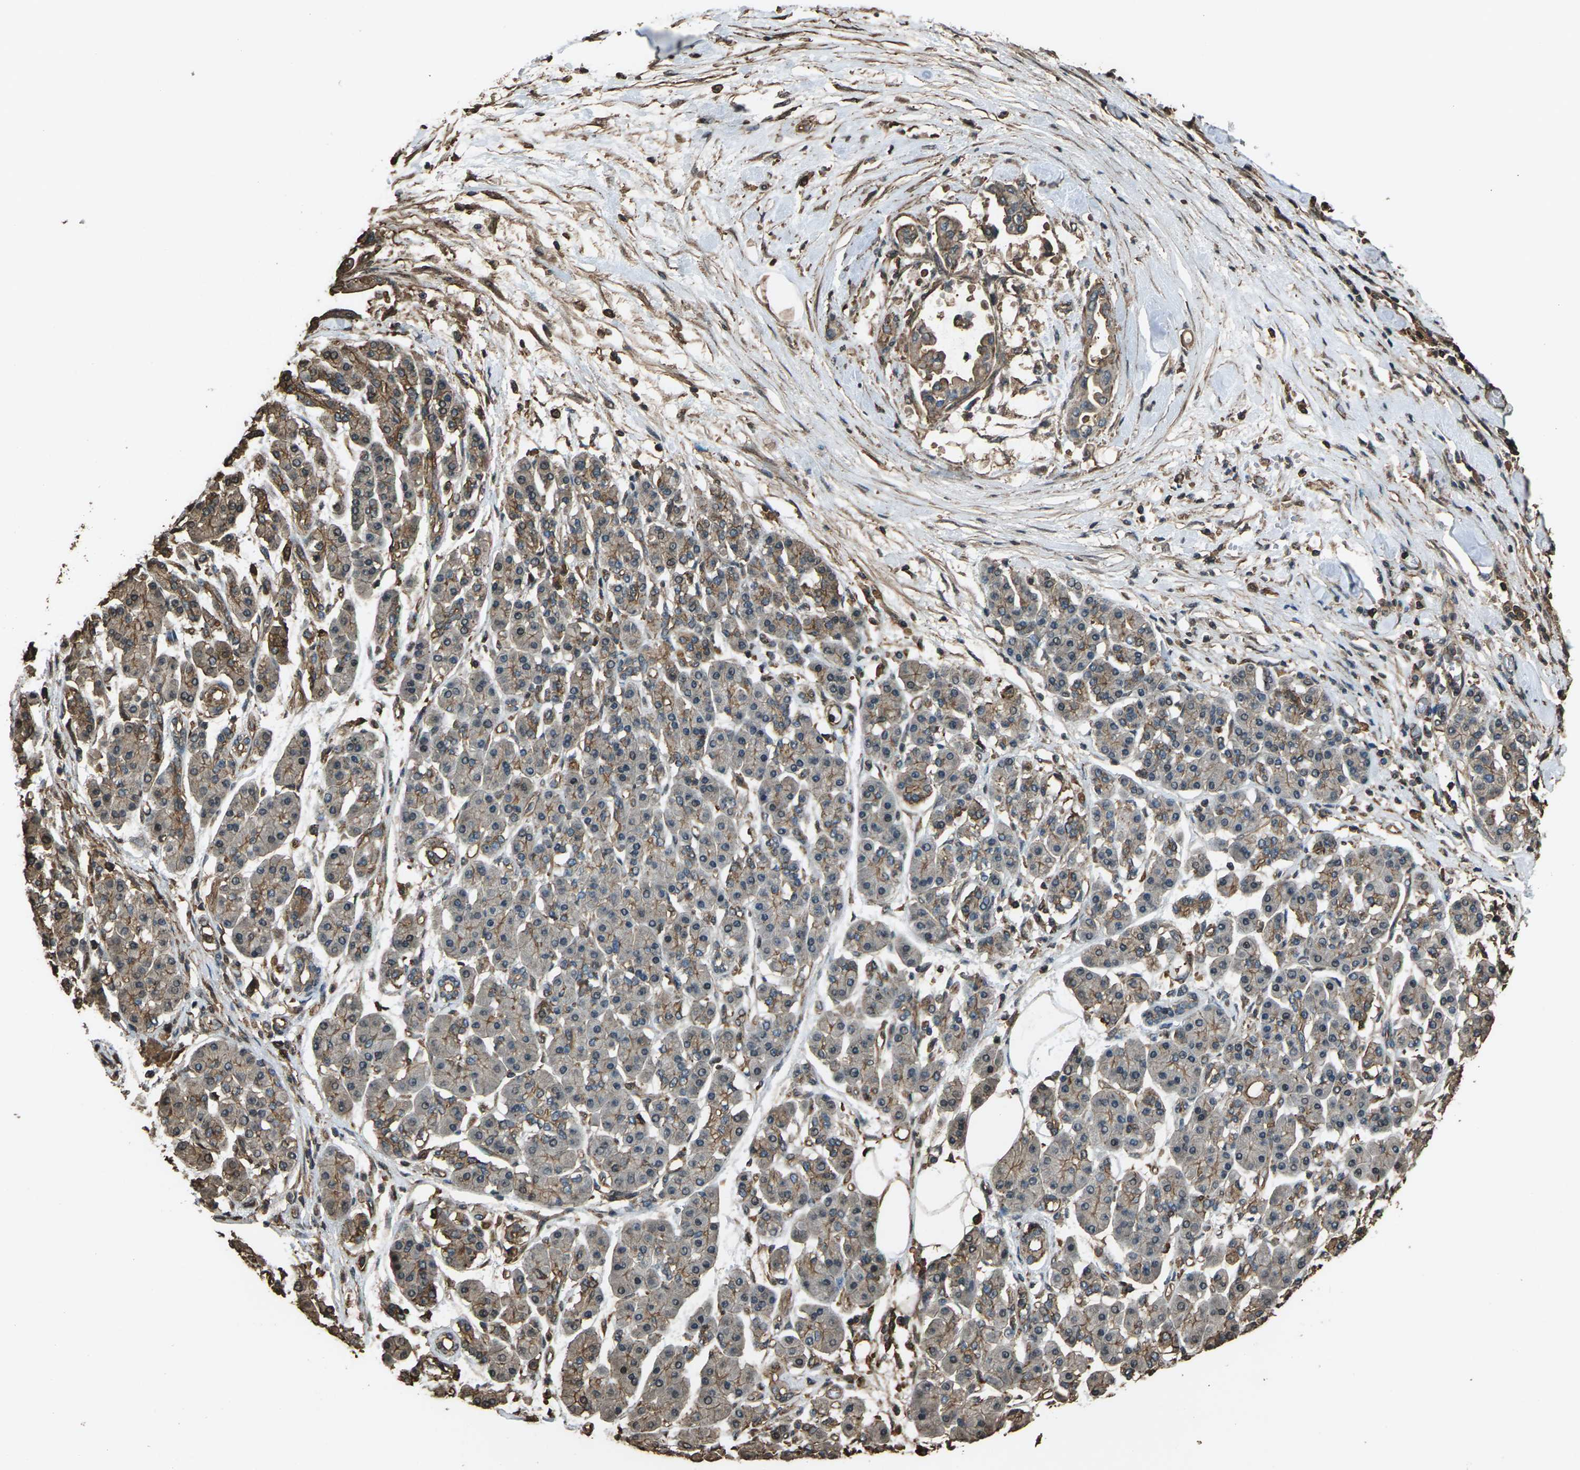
{"staining": {"intensity": "moderate", "quantity": "25%-75%", "location": "cytoplasmic/membranous"}, "tissue": "pancreatic cancer", "cell_type": "Tumor cells", "image_type": "cancer", "snomed": [{"axis": "morphology", "description": "Adenocarcinoma, NOS"}, {"axis": "morphology", "description": "Adenocarcinoma, metastatic, NOS"}, {"axis": "topography", "description": "Lymph node"}, {"axis": "topography", "description": "Pancreas"}, {"axis": "topography", "description": "Duodenum"}], "caption": "High-magnification brightfield microscopy of pancreatic cancer stained with DAB (brown) and counterstained with hematoxylin (blue). tumor cells exhibit moderate cytoplasmic/membranous positivity is present in about25%-75% of cells.", "gene": "DHPS", "patient": {"sex": "female", "age": 64}}